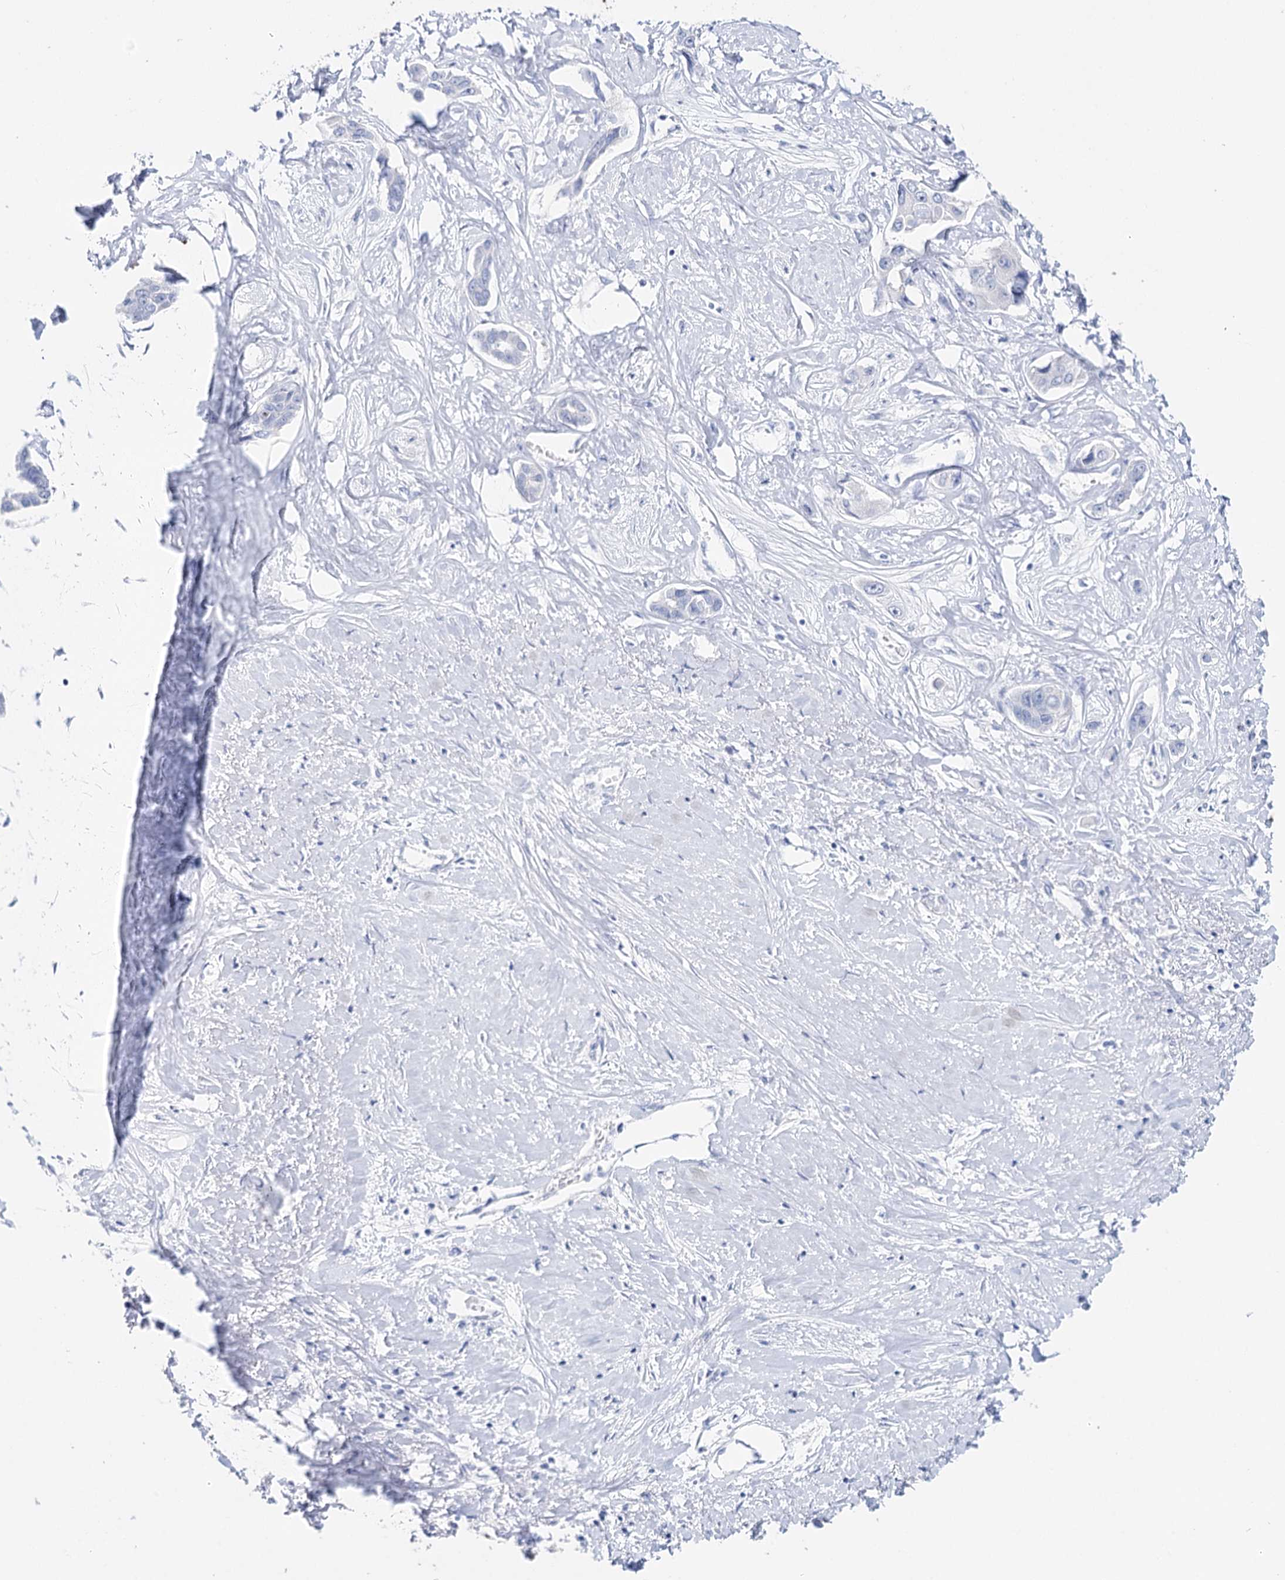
{"staining": {"intensity": "negative", "quantity": "none", "location": "none"}, "tissue": "liver cancer", "cell_type": "Tumor cells", "image_type": "cancer", "snomed": [{"axis": "morphology", "description": "Cholangiocarcinoma"}, {"axis": "topography", "description": "Liver"}], "caption": "Immunohistochemistry (IHC) of cholangiocarcinoma (liver) demonstrates no expression in tumor cells.", "gene": "CEACAM8", "patient": {"sex": "male", "age": 59}}